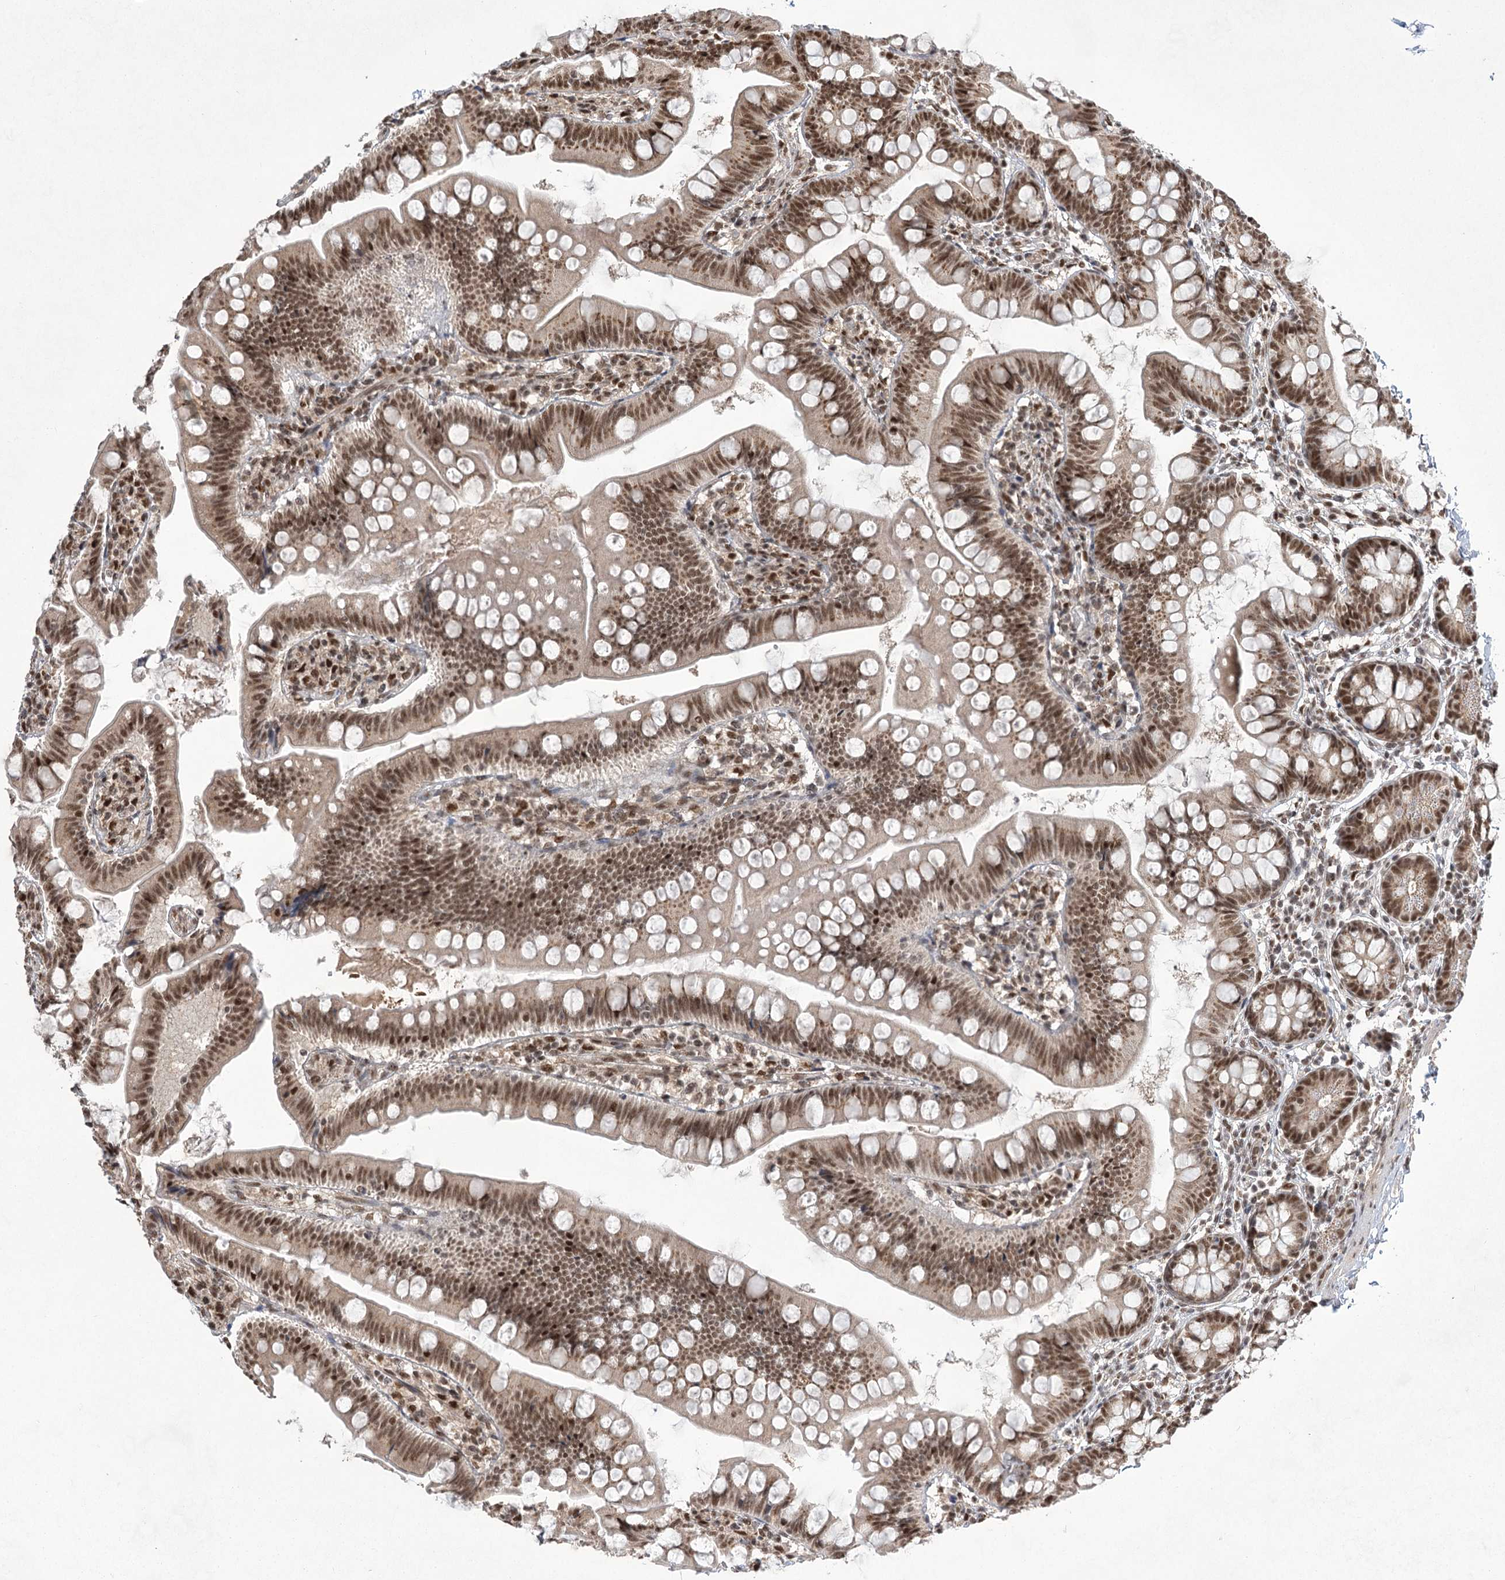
{"staining": {"intensity": "moderate", "quantity": ">75%", "location": "cytoplasmic/membranous,nuclear"}, "tissue": "small intestine", "cell_type": "Glandular cells", "image_type": "normal", "snomed": [{"axis": "morphology", "description": "Normal tissue, NOS"}, {"axis": "topography", "description": "Small intestine"}], "caption": "Immunohistochemical staining of benign human small intestine exhibits moderate cytoplasmic/membranous,nuclear protein positivity in about >75% of glandular cells.", "gene": "ZCCHC8", "patient": {"sex": "male", "age": 7}}